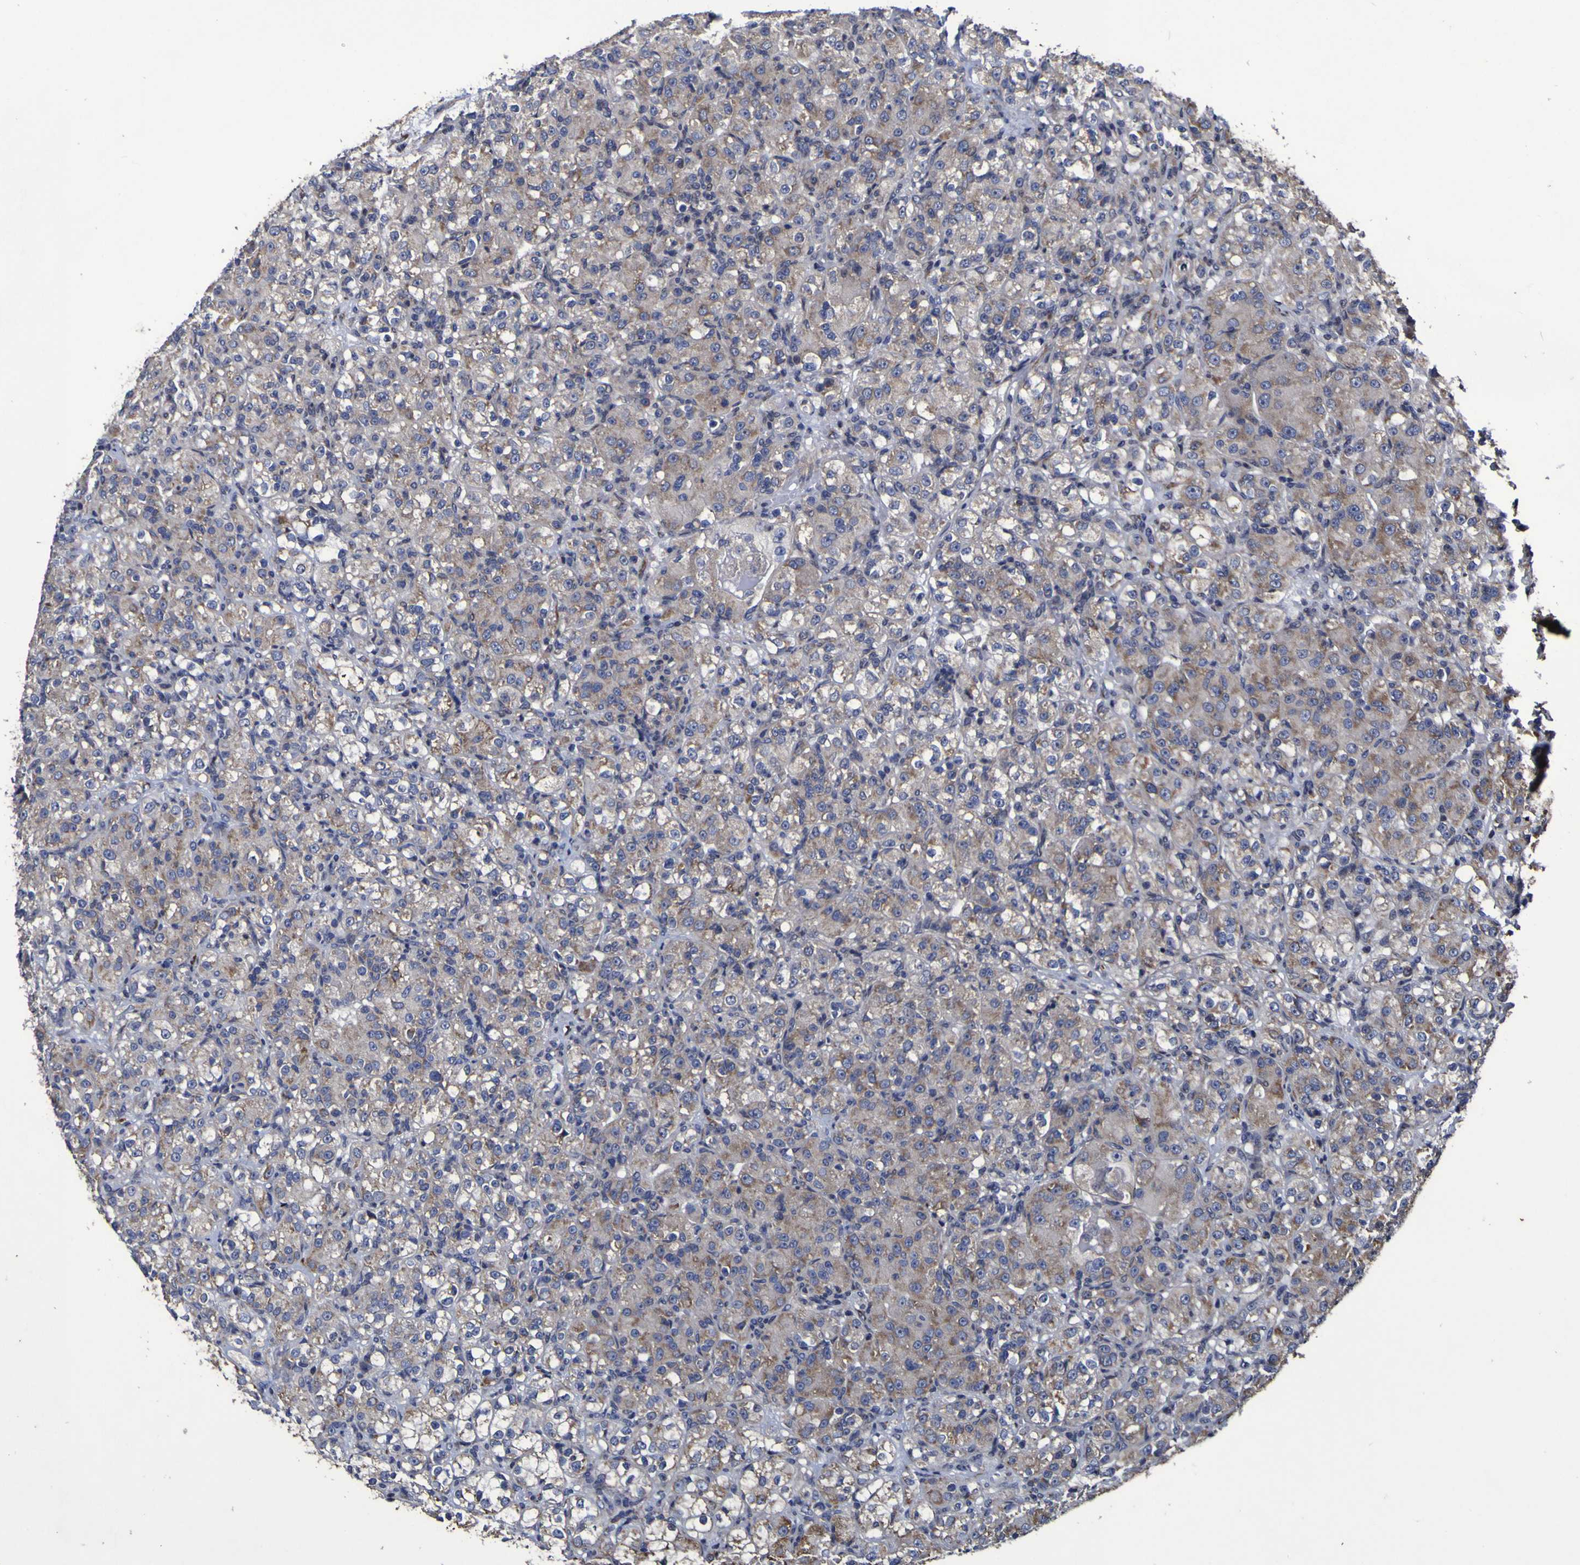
{"staining": {"intensity": "moderate", "quantity": "25%-75%", "location": "cytoplasmic/membranous"}, "tissue": "renal cancer", "cell_type": "Tumor cells", "image_type": "cancer", "snomed": [{"axis": "morphology", "description": "Adenocarcinoma, NOS"}, {"axis": "topography", "description": "Kidney"}], "caption": "A brown stain shows moderate cytoplasmic/membranous positivity of a protein in renal adenocarcinoma tumor cells.", "gene": "P3H1", "patient": {"sex": "male", "age": 61}}